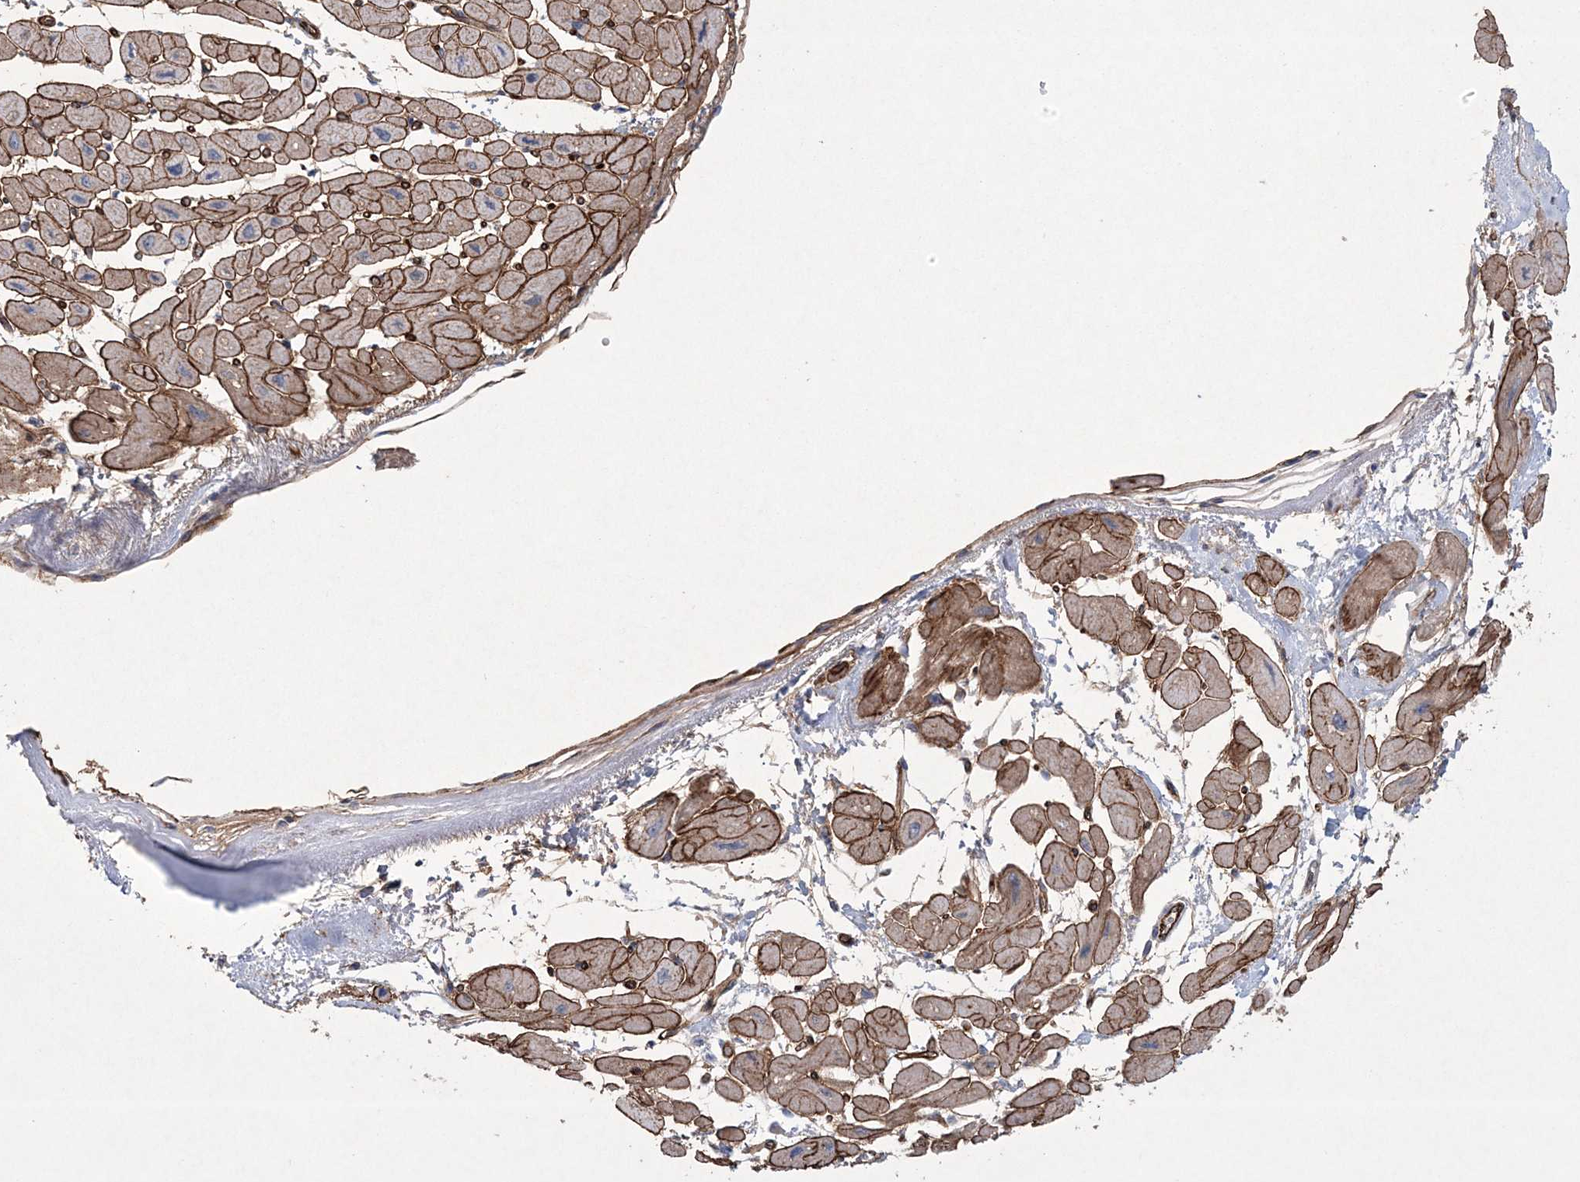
{"staining": {"intensity": "strong", "quantity": ">75%", "location": "cytoplasmic/membranous"}, "tissue": "heart muscle", "cell_type": "Cardiomyocytes", "image_type": "normal", "snomed": [{"axis": "morphology", "description": "Normal tissue, NOS"}, {"axis": "topography", "description": "Heart"}], "caption": "An image of heart muscle stained for a protein demonstrates strong cytoplasmic/membranous brown staining in cardiomyocytes.", "gene": "DPCD", "patient": {"sex": "female", "age": 54}}